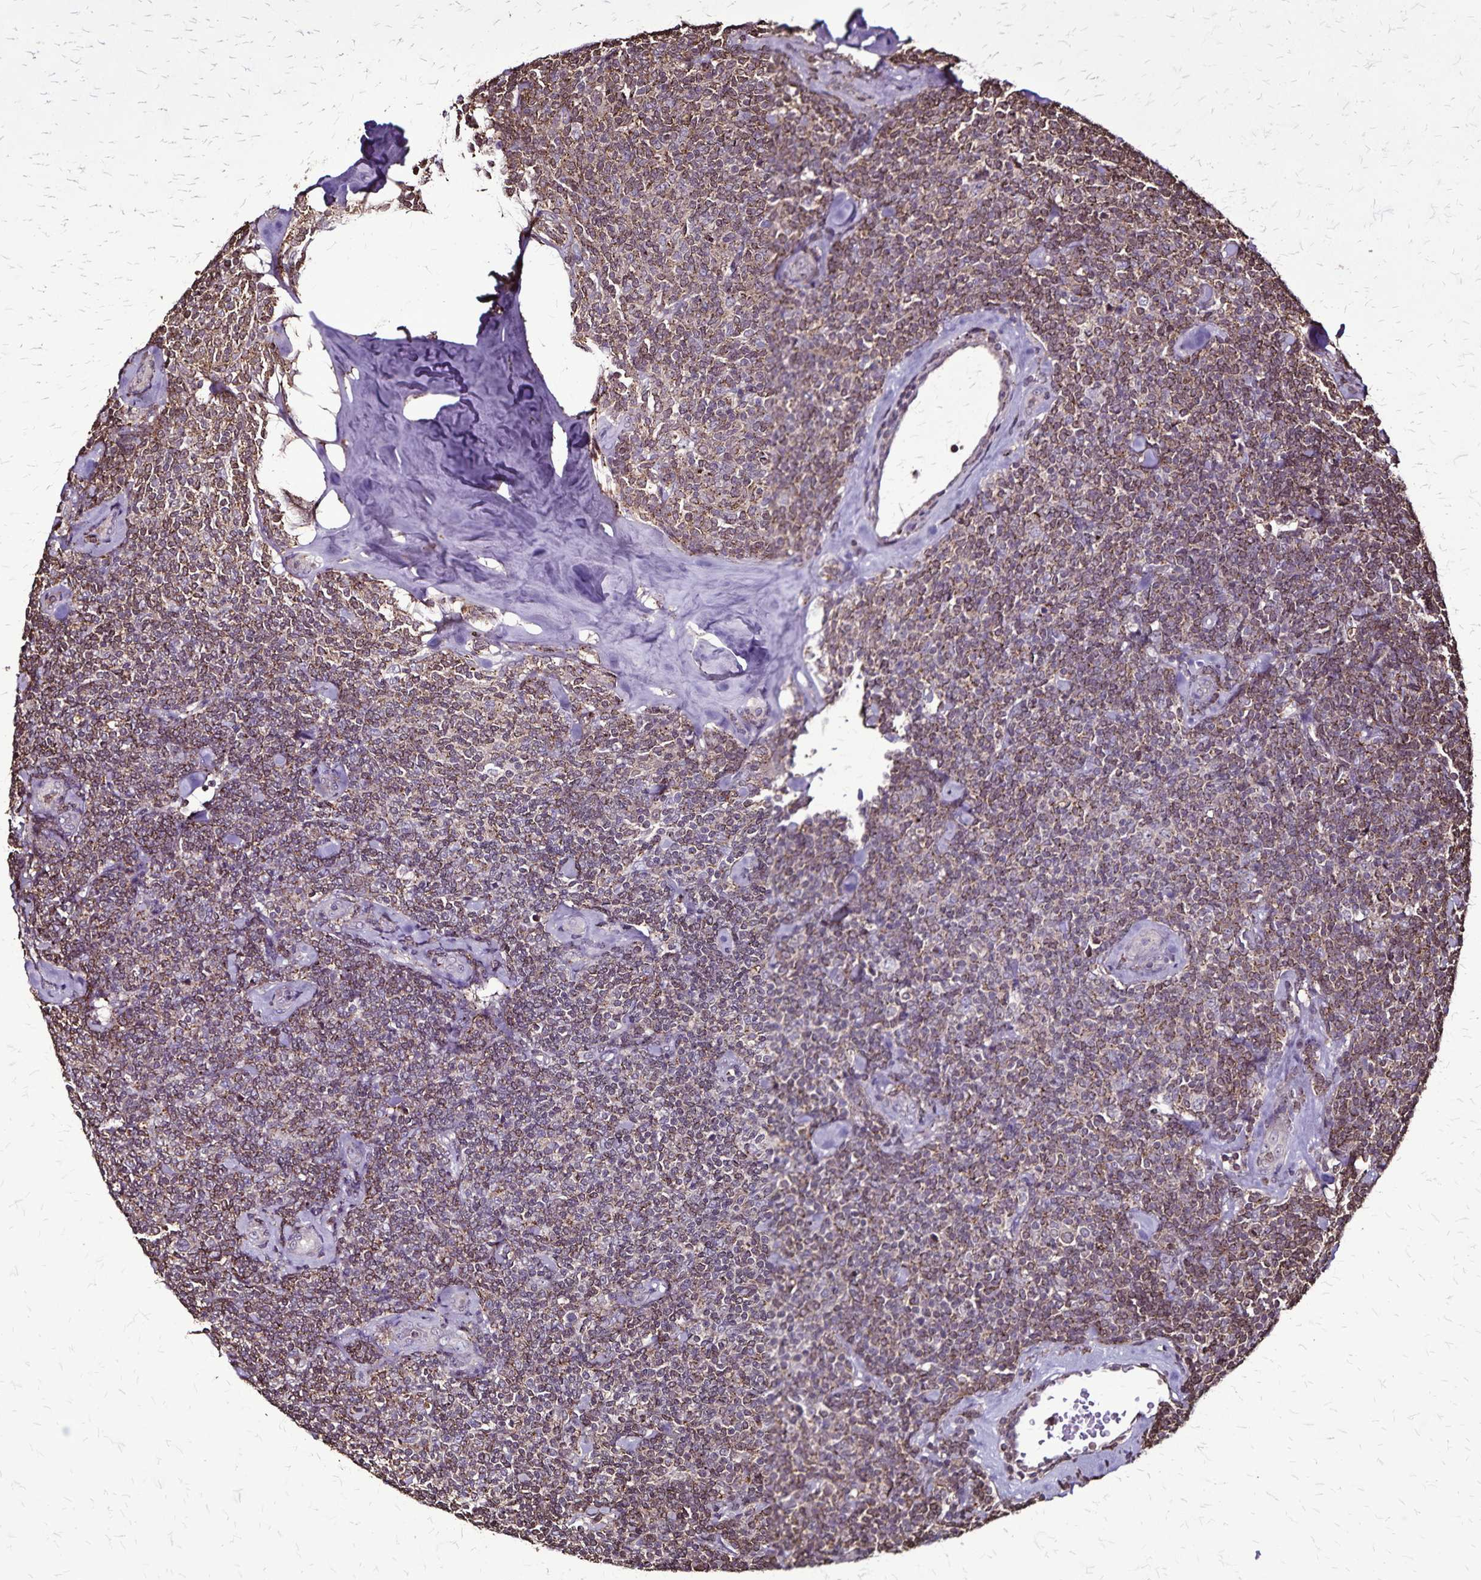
{"staining": {"intensity": "moderate", "quantity": ">75%", "location": "cytoplasmic/membranous"}, "tissue": "lymphoma", "cell_type": "Tumor cells", "image_type": "cancer", "snomed": [{"axis": "morphology", "description": "Malignant lymphoma, non-Hodgkin's type, Low grade"}, {"axis": "topography", "description": "Lymph node"}], "caption": "Malignant lymphoma, non-Hodgkin's type (low-grade) stained with DAB immunohistochemistry shows medium levels of moderate cytoplasmic/membranous positivity in approximately >75% of tumor cells.", "gene": "CHMP1B", "patient": {"sex": "female", "age": 56}}